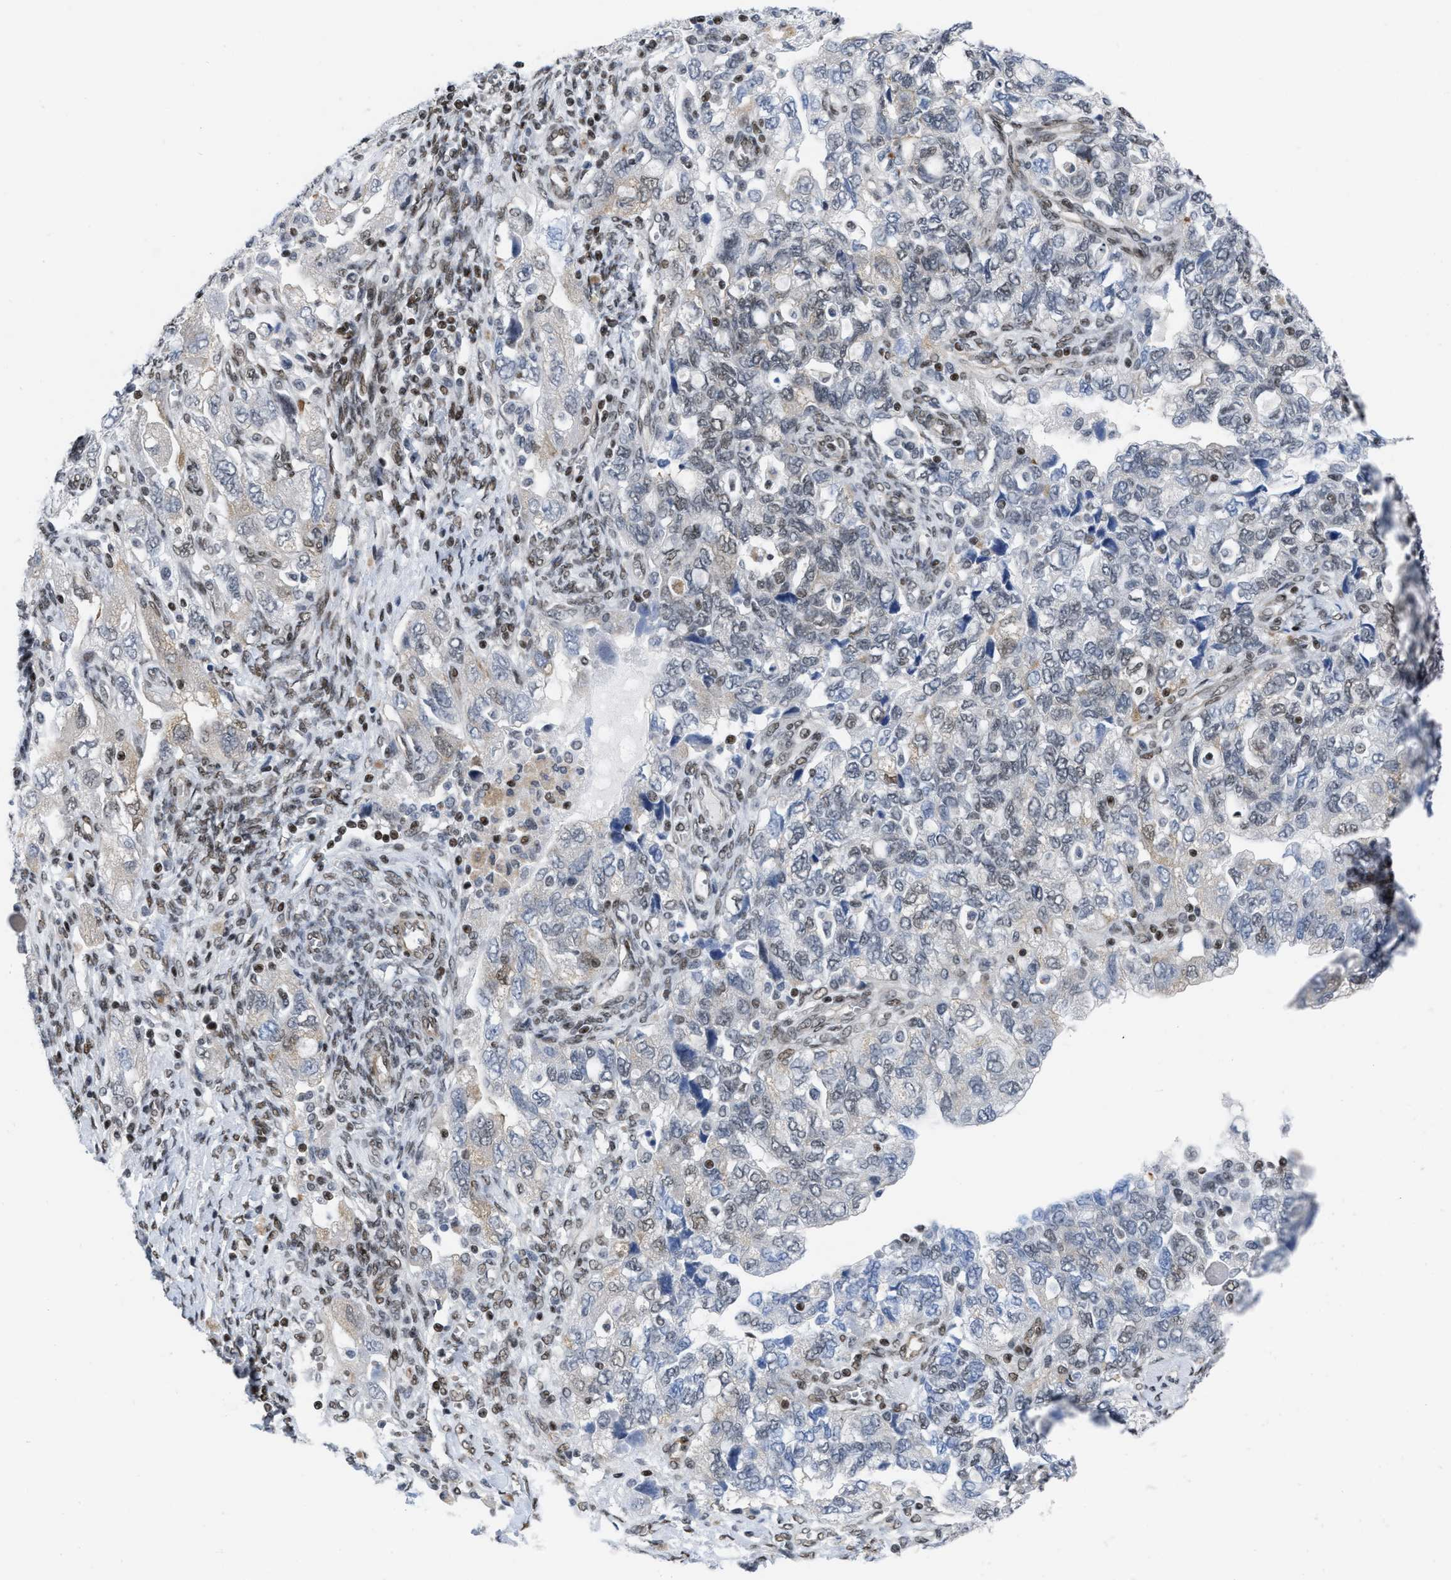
{"staining": {"intensity": "weak", "quantity": "25%-75%", "location": "nuclear"}, "tissue": "ovarian cancer", "cell_type": "Tumor cells", "image_type": "cancer", "snomed": [{"axis": "morphology", "description": "Carcinoma, NOS"}, {"axis": "morphology", "description": "Cystadenocarcinoma, serous, NOS"}, {"axis": "topography", "description": "Ovary"}], "caption": "A photomicrograph of human ovarian cancer stained for a protein displays weak nuclear brown staining in tumor cells.", "gene": "MIER1", "patient": {"sex": "female", "age": 69}}